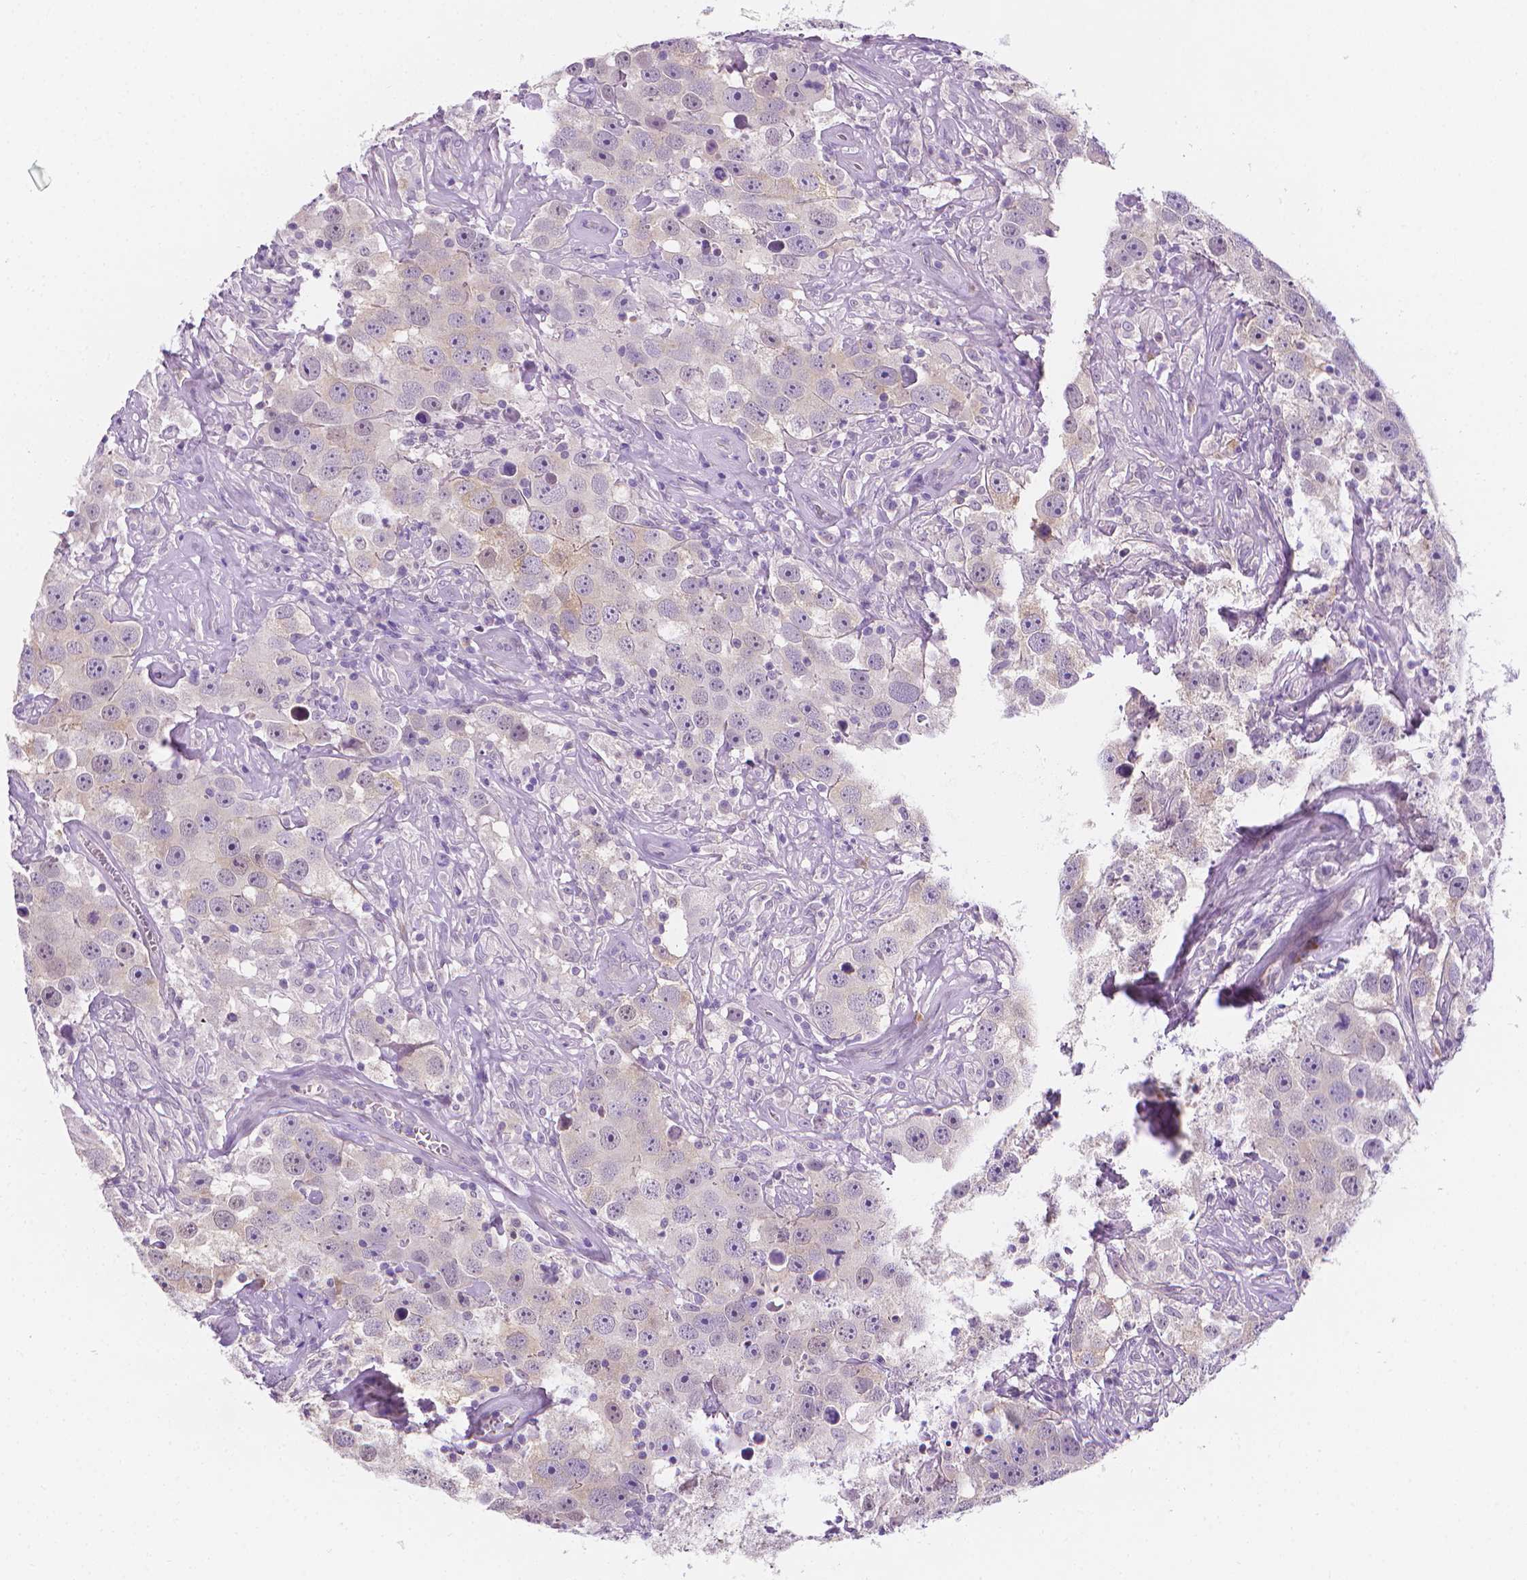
{"staining": {"intensity": "negative", "quantity": "none", "location": "none"}, "tissue": "testis cancer", "cell_type": "Tumor cells", "image_type": "cancer", "snomed": [{"axis": "morphology", "description": "Seminoma, NOS"}, {"axis": "topography", "description": "Testis"}], "caption": "A high-resolution photomicrograph shows immunohistochemistry staining of testis cancer, which shows no significant staining in tumor cells.", "gene": "FASN", "patient": {"sex": "male", "age": 49}}